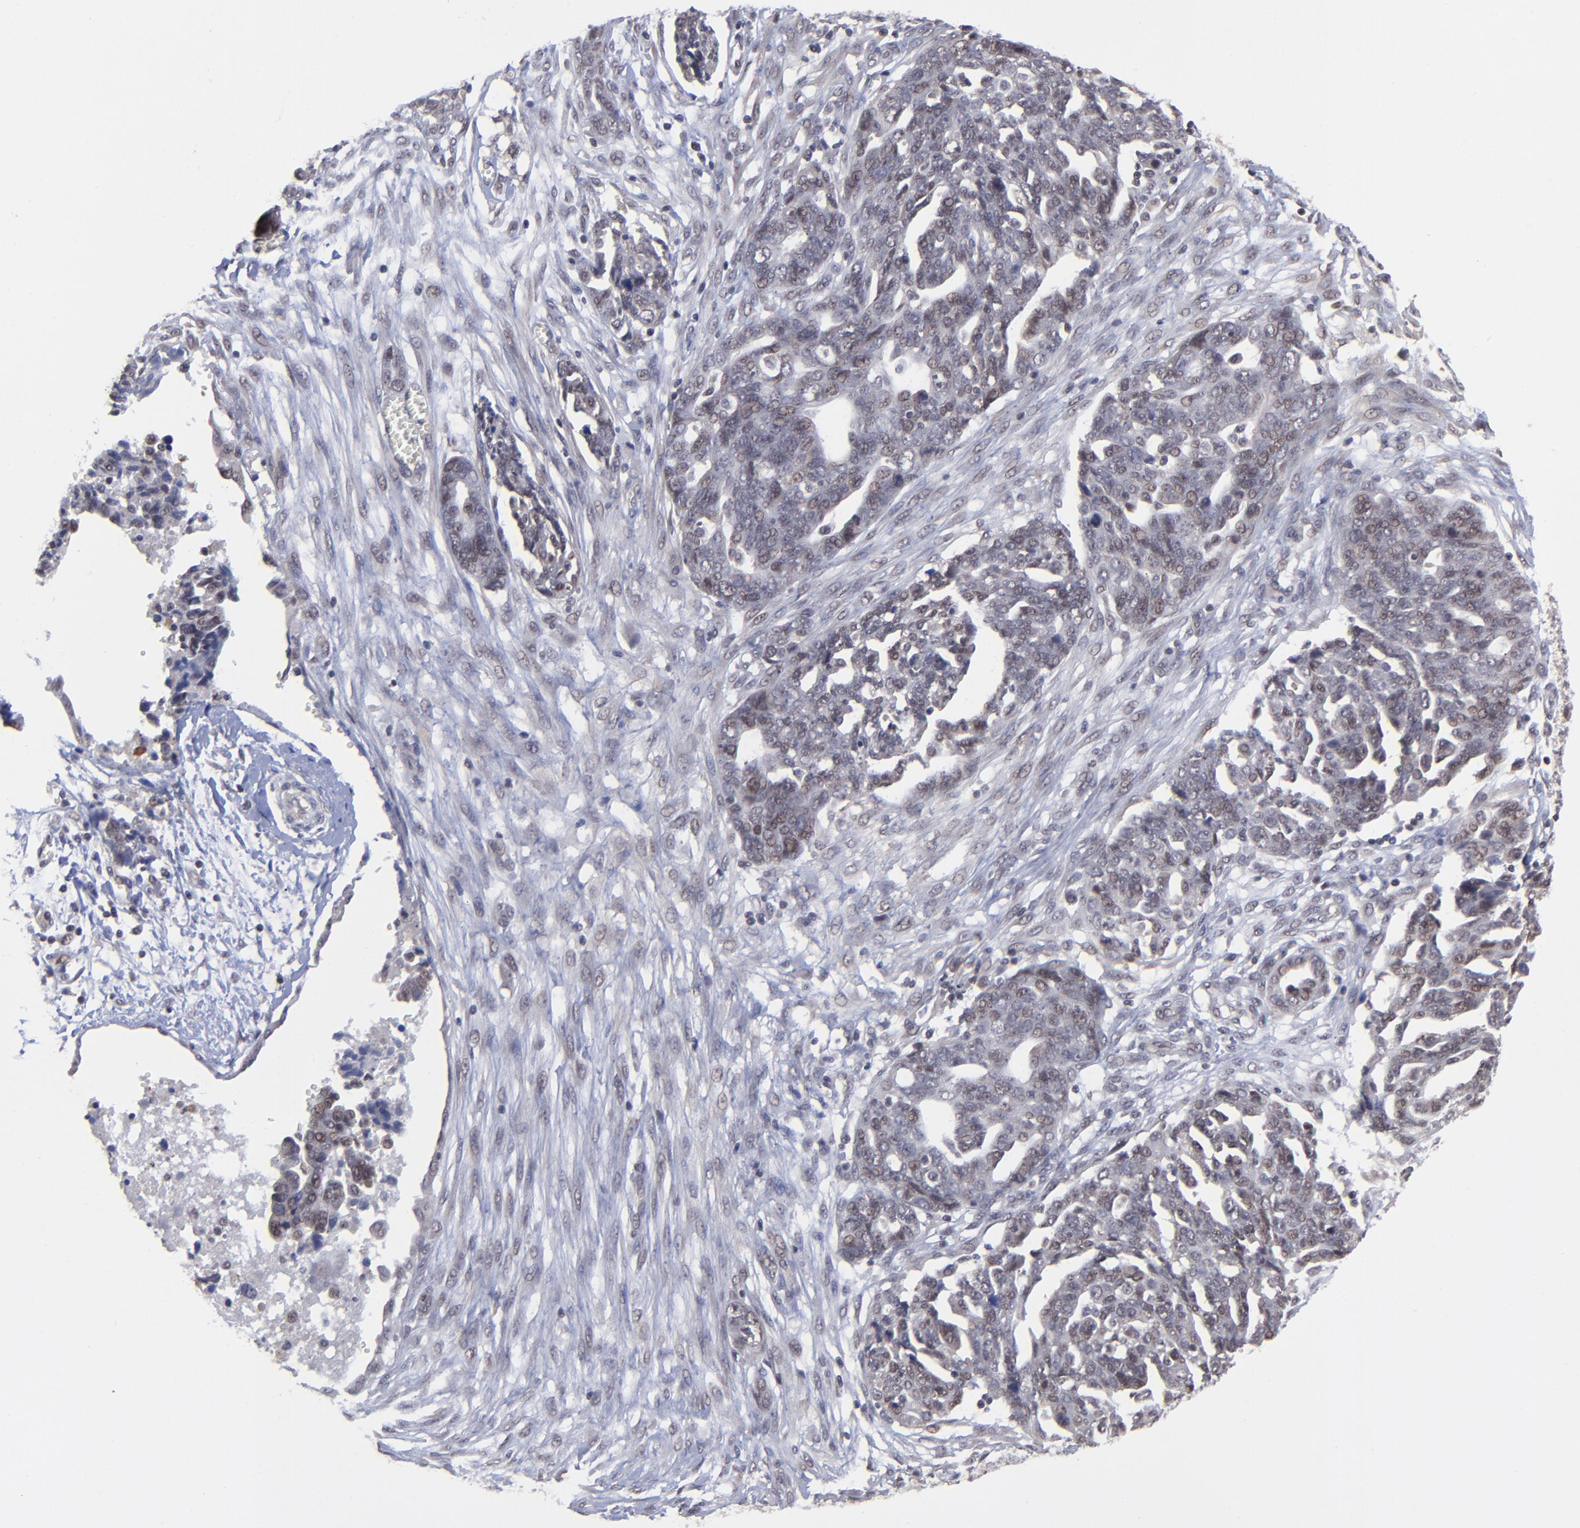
{"staining": {"intensity": "weak", "quantity": "25%-75%", "location": "cytoplasmic/membranous"}, "tissue": "ovarian cancer", "cell_type": "Tumor cells", "image_type": "cancer", "snomed": [{"axis": "morphology", "description": "Normal tissue, NOS"}, {"axis": "morphology", "description": "Cystadenocarcinoma, serous, NOS"}, {"axis": "topography", "description": "Fallopian tube"}, {"axis": "topography", "description": "Ovary"}], "caption": "Immunohistochemistry of ovarian cancer (serous cystadenocarcinoma) demonstrates low levels of weak cytoplasmic/membranous positivity in approximately 25%-75% of tumor cells.", "gene": "ZNF419", "patient": {"sex": "female", "age": 56}}